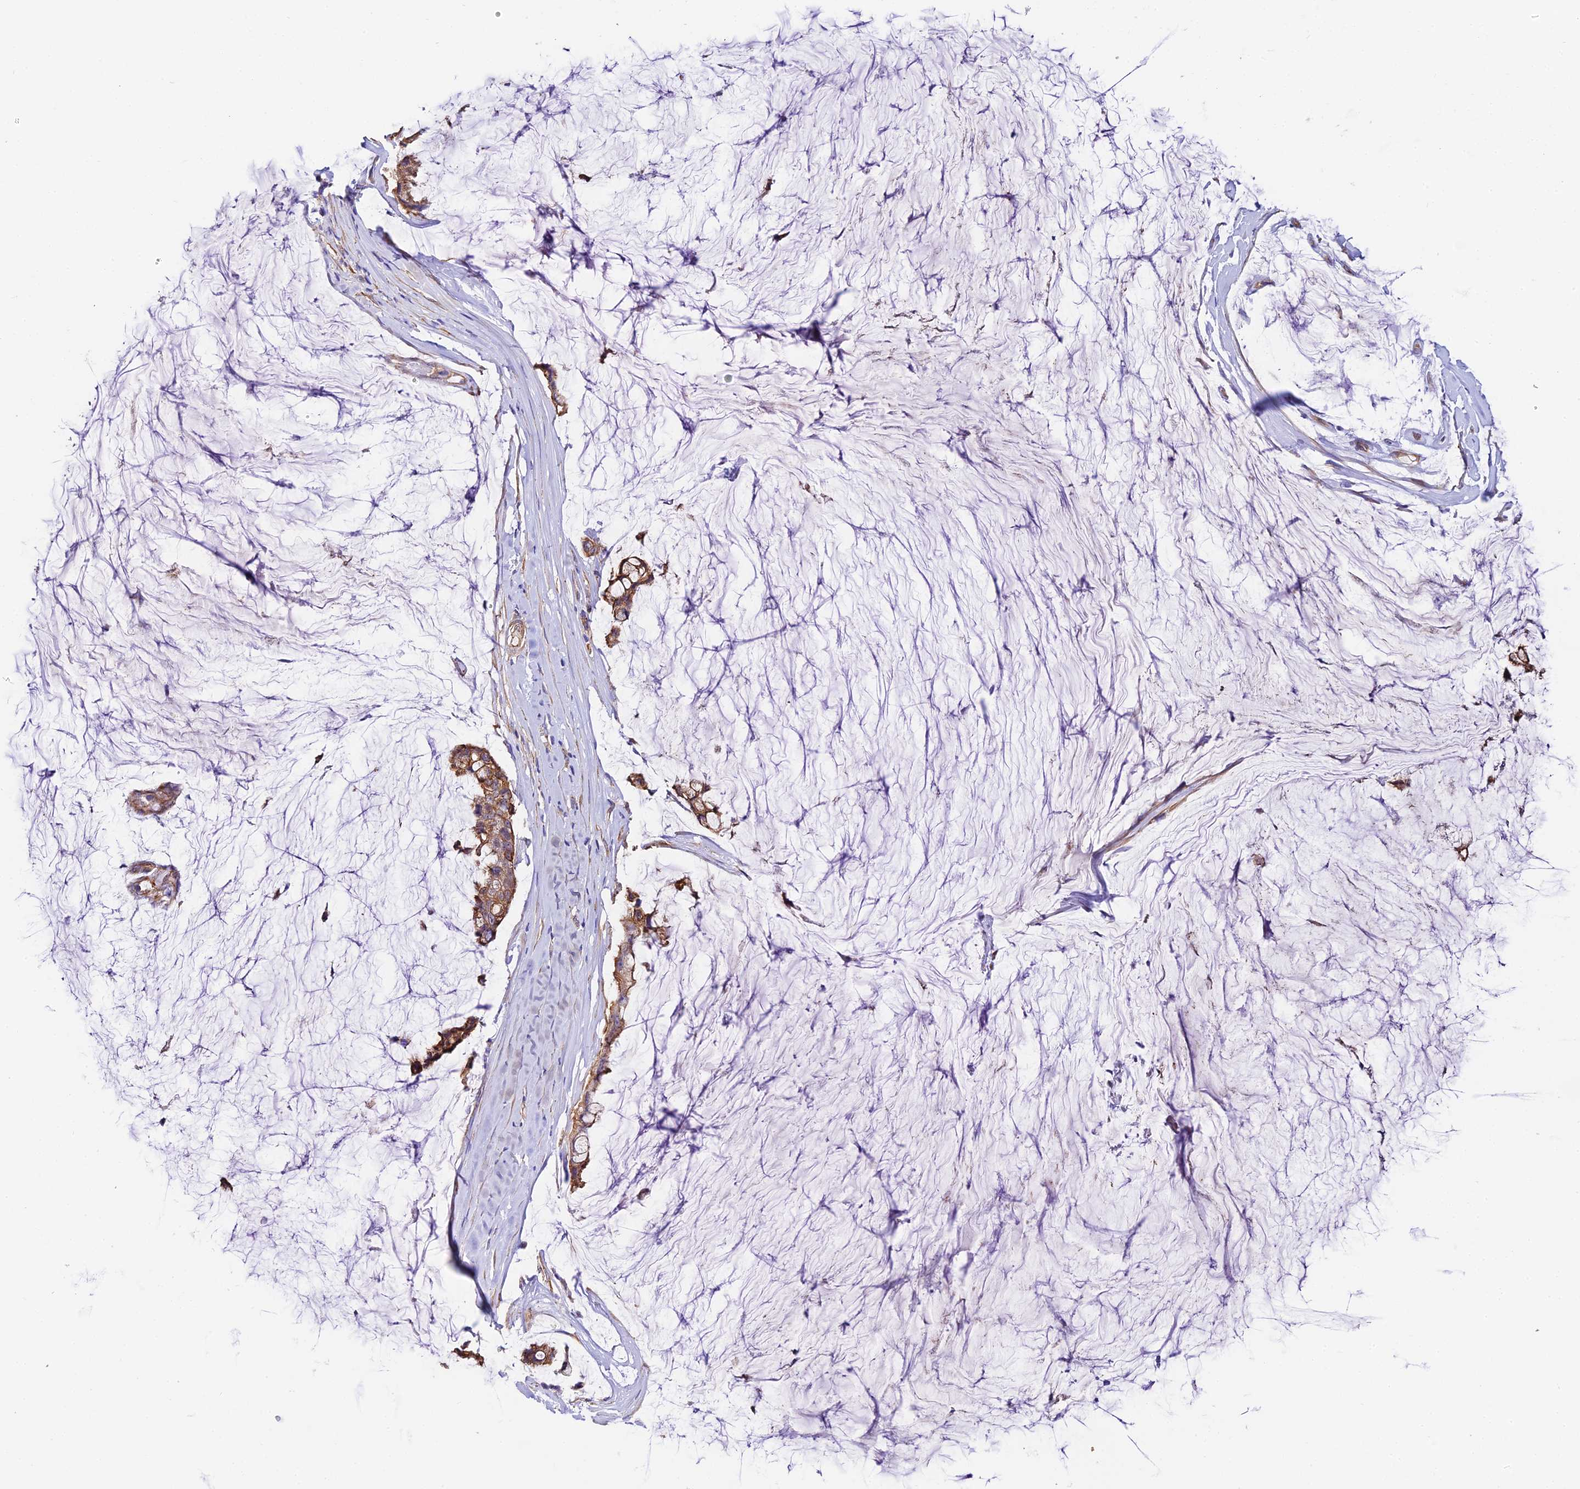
{"staining": {"intensity": "moderate", "quantity": ">75%", "location": "cytoplasmic/membranous"}, "tissue": "ovarian cancer", "cell_type": "Tumor cells", "image_type": "cancer", "snomed": [{"axis": "morphology", "description": "Cystadenocarcinoma, mucinous, NOS"}, {"axis": "topography", "description": "Ovary"}], "caption": "Immunohistochemical staining of ovarian cancer (mucinous cystadenocarcinoma) demonstrates medium levels of moderate cytoplasmic/membranous protein staining in approximately >75% of tumor cells.", "gene": "QRFP", "patient": {"sex": "female", "age": 39}}